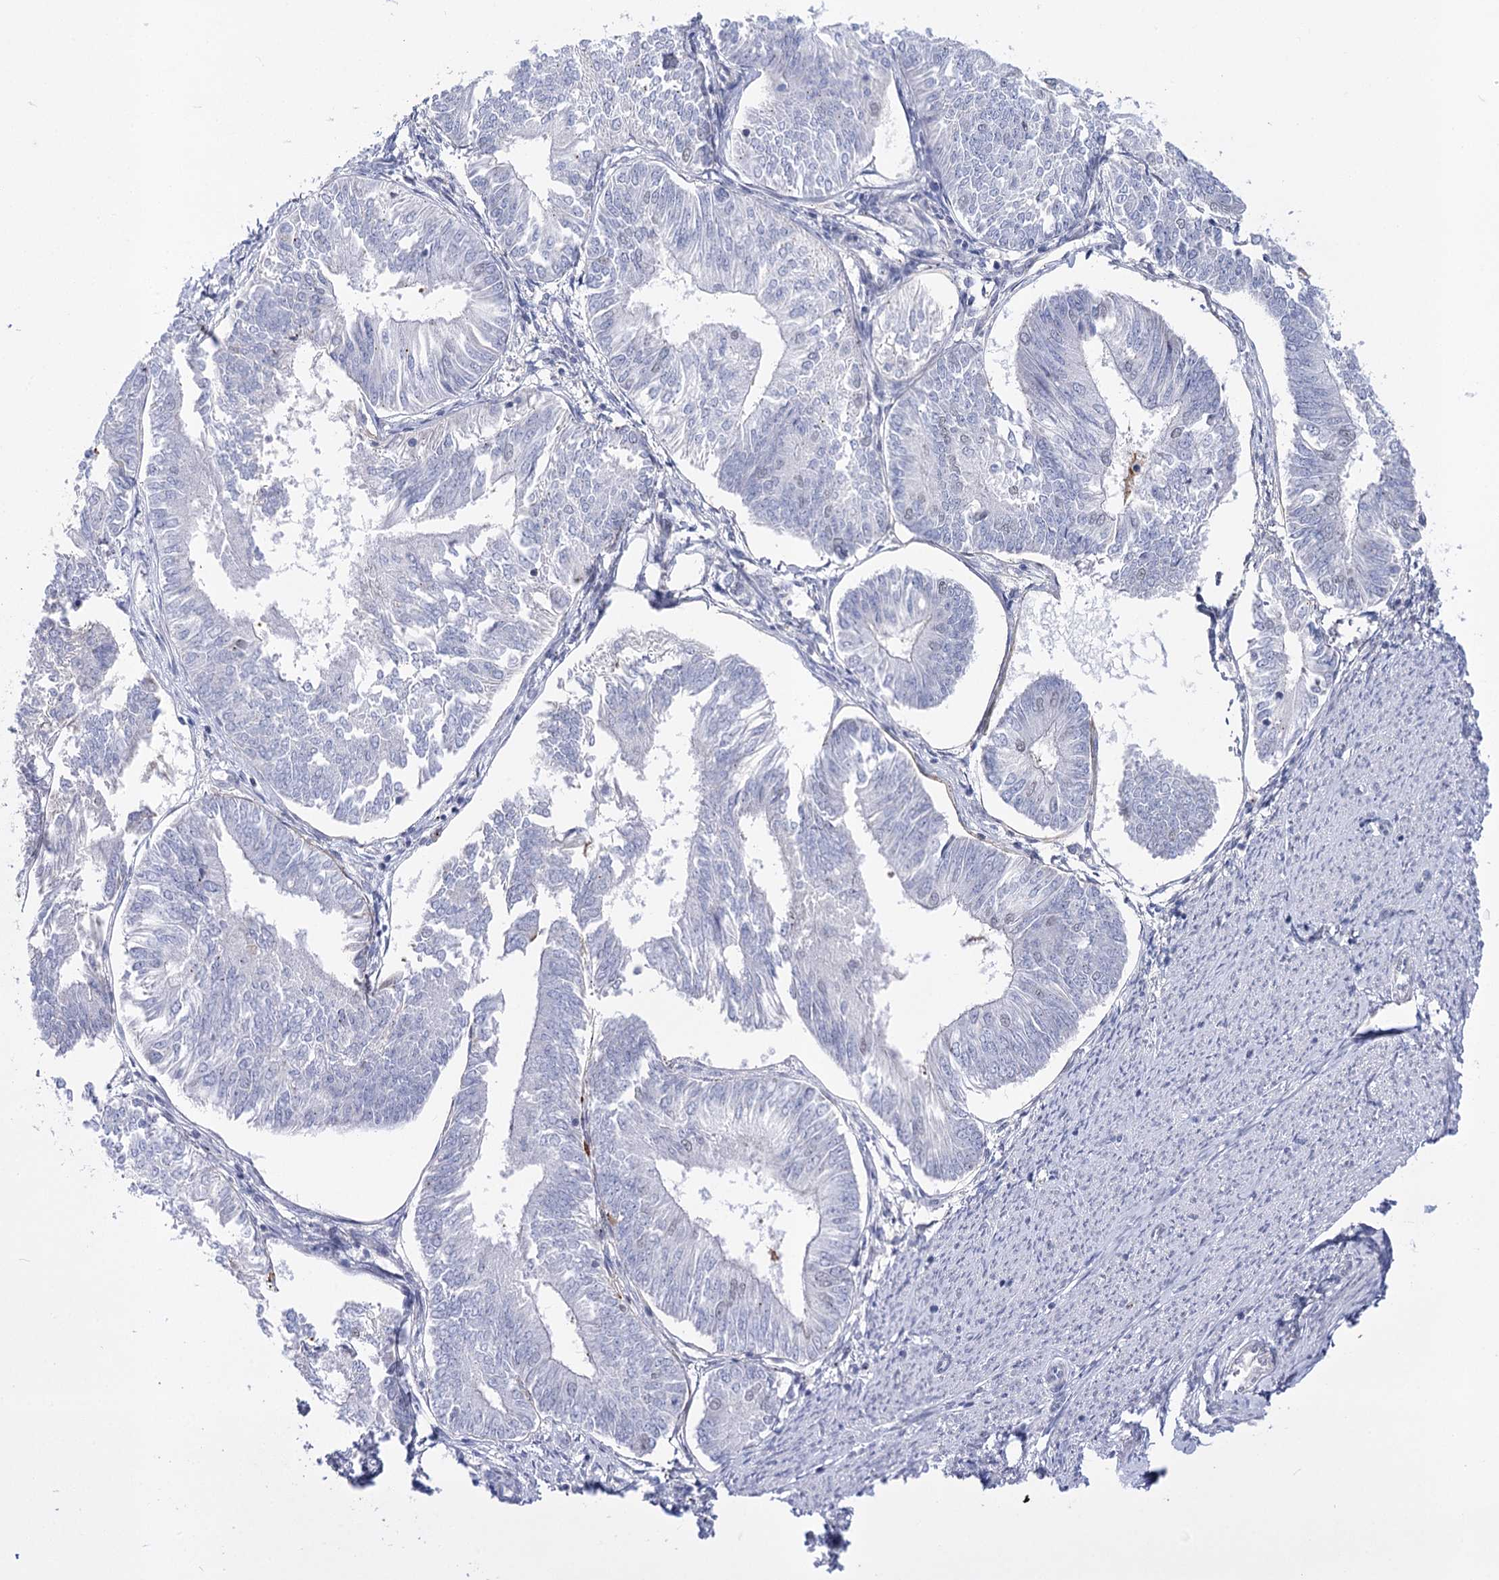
{"staining": {"intensity": "negative", "quantity": "none", "location": "none"}, "tissue": "endometrial cancer", "cell_type": "Tumor cells", "image_type": "cancer", "snomed": [{"axis": "morphology", "description": "Adenocarcinoma, NOS"}, {"axis": "topography", "description": "Endometrium"}], "caption": "Immunohistochemistry histopathology image of neoplastic tissue: endometrial adenocarcinoma stained with DAB (3,3'-diaminobenzidine) demonstrates no significant protein positivity in tumor cells.", "gene": "ATP10B", "patient": {"sex": "female", "age": 58}}